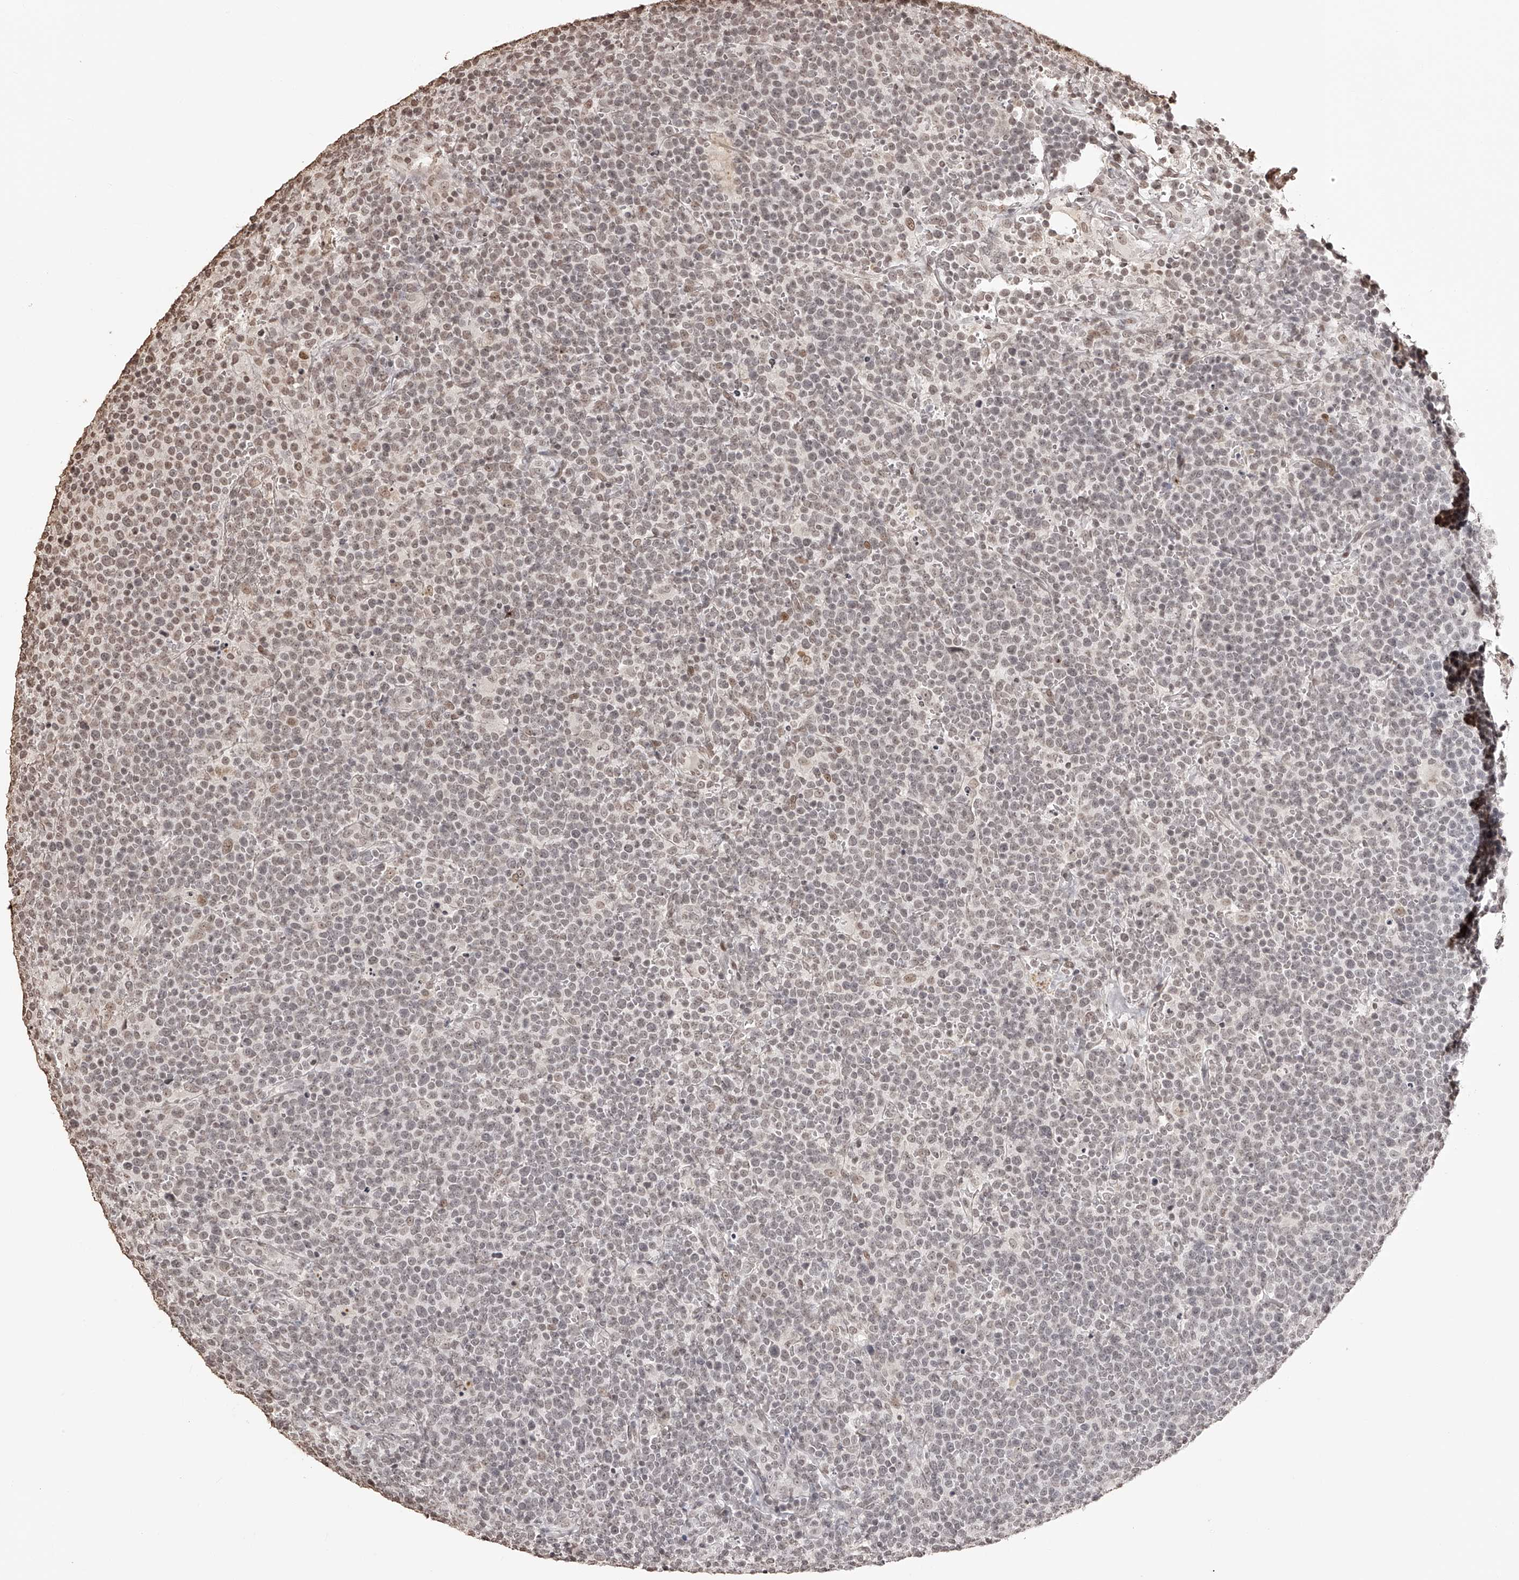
{"staining": {"intensity": "weak", "quantity": "25%-75%", "location": "nuclear"}, "tissue": "lymphoma", "cell_type": "Tumor cells", "image_type": "cancer", "snomed": [{"axis": "morphology", "description": "Malignant lymphoma, non-Hodgkin's type, High grade"}, {"axis": "topography", "description": "Lymph node"}], "caption": "Protein staining displays weak nuclear expression in approximately 25%-75% of tumor cells in high-grade malignant lymphoma, non-Hodgkin's type.", "gene": "ZNF503", "patient": {"sex": "male", "age": 61}}